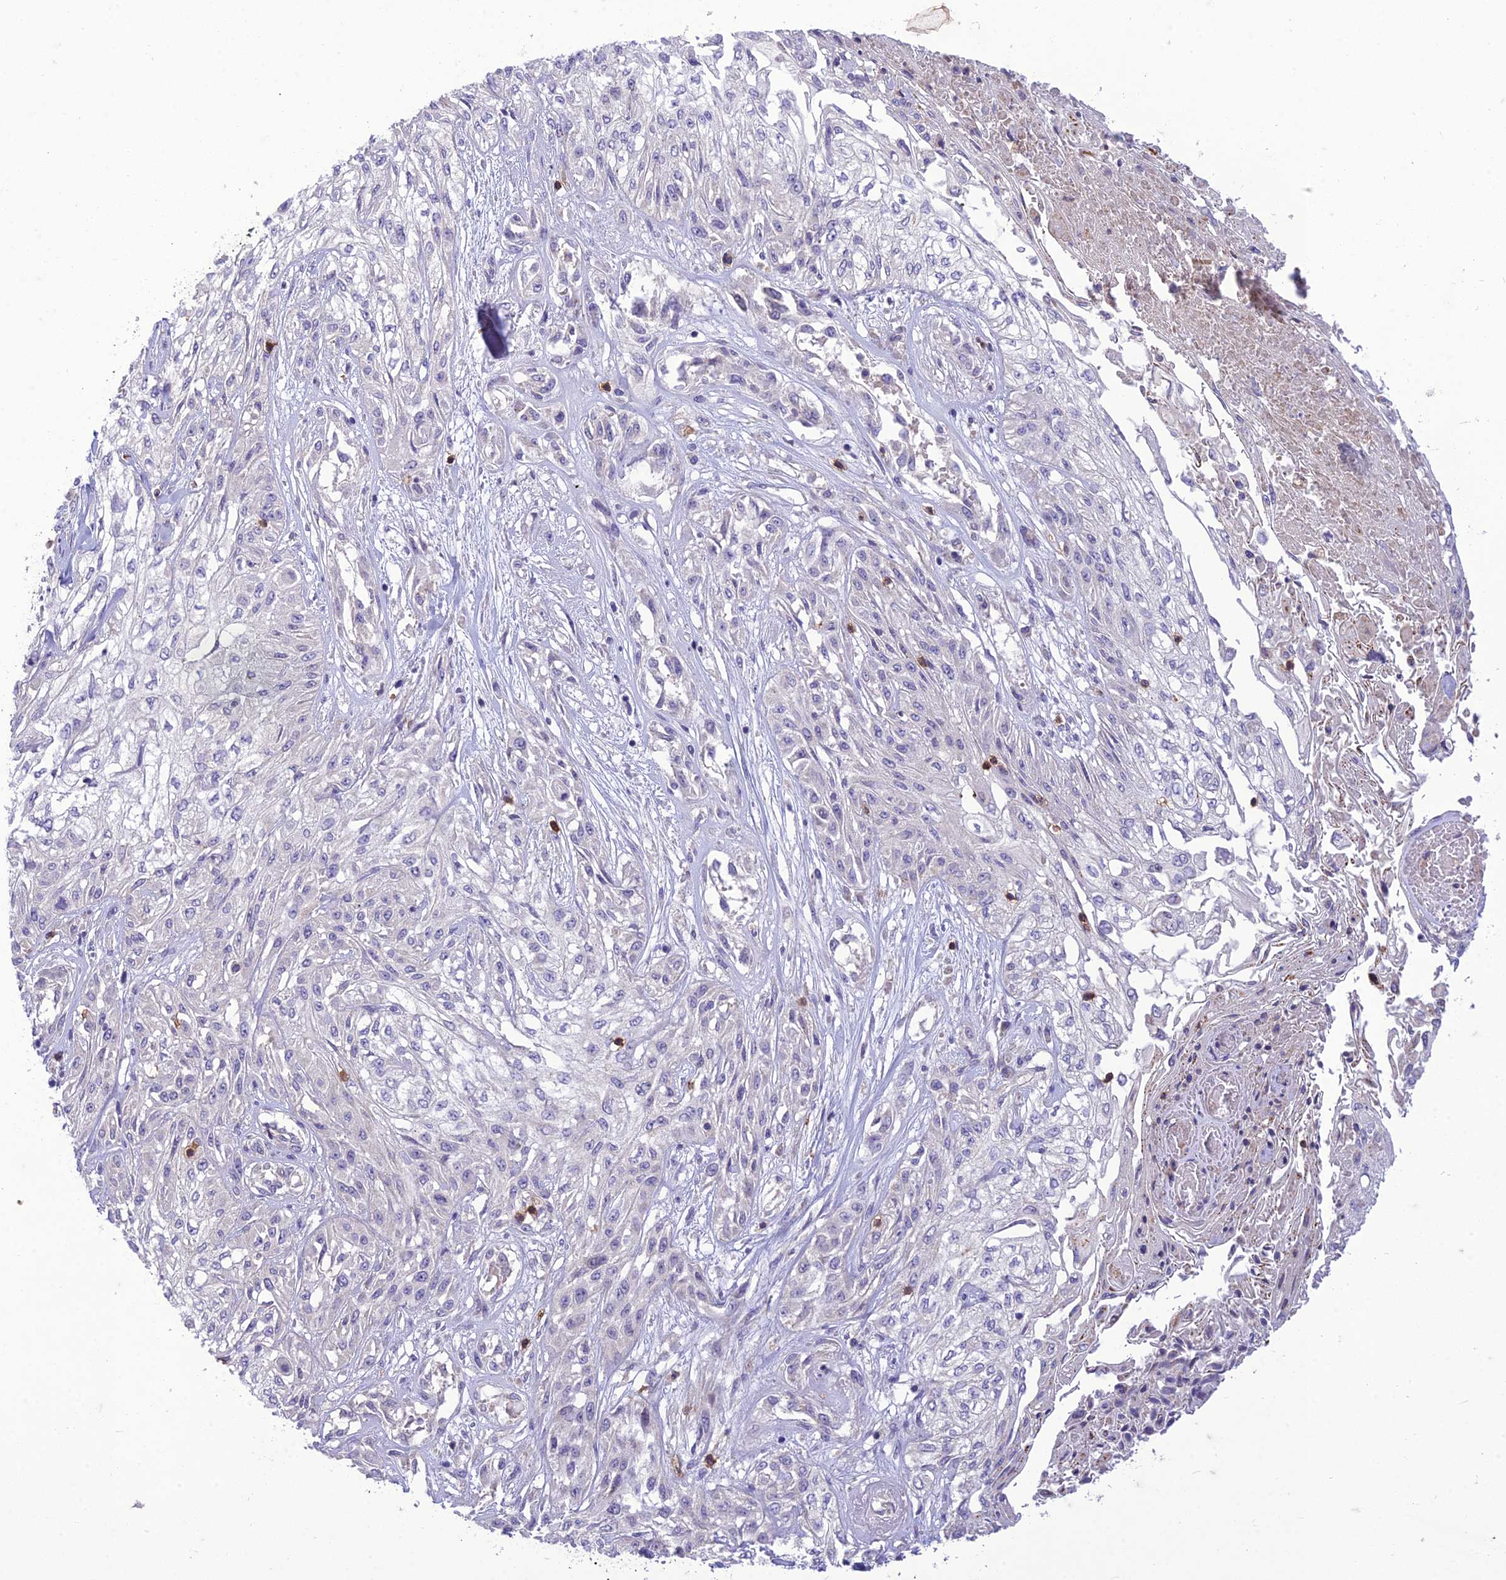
{"staining": {"intensity": "negative", "quantity": "none", "location": "none"}, "tissue": "skin cancer", "cell_type": "Tumor cells", "image_type": "cancer", "snomed": [{"axis": "morphology", "description": "Squamous cell carcinoma, NOS"}, {"axis": "morphology", "description": "Squamous cell carcinoma, metastatic, NOS"}, {"axis": "topography", "description": "Skin"}, {"axis": "topography", "description": "Lymph node"}], "caption": "Immunohistochemical staining of human skin metastatic squamous cell carcinoma displays no significant expression in tumor cells.", "gene": "ITGAE", "patient": {"sex": "male", "age": 75}}